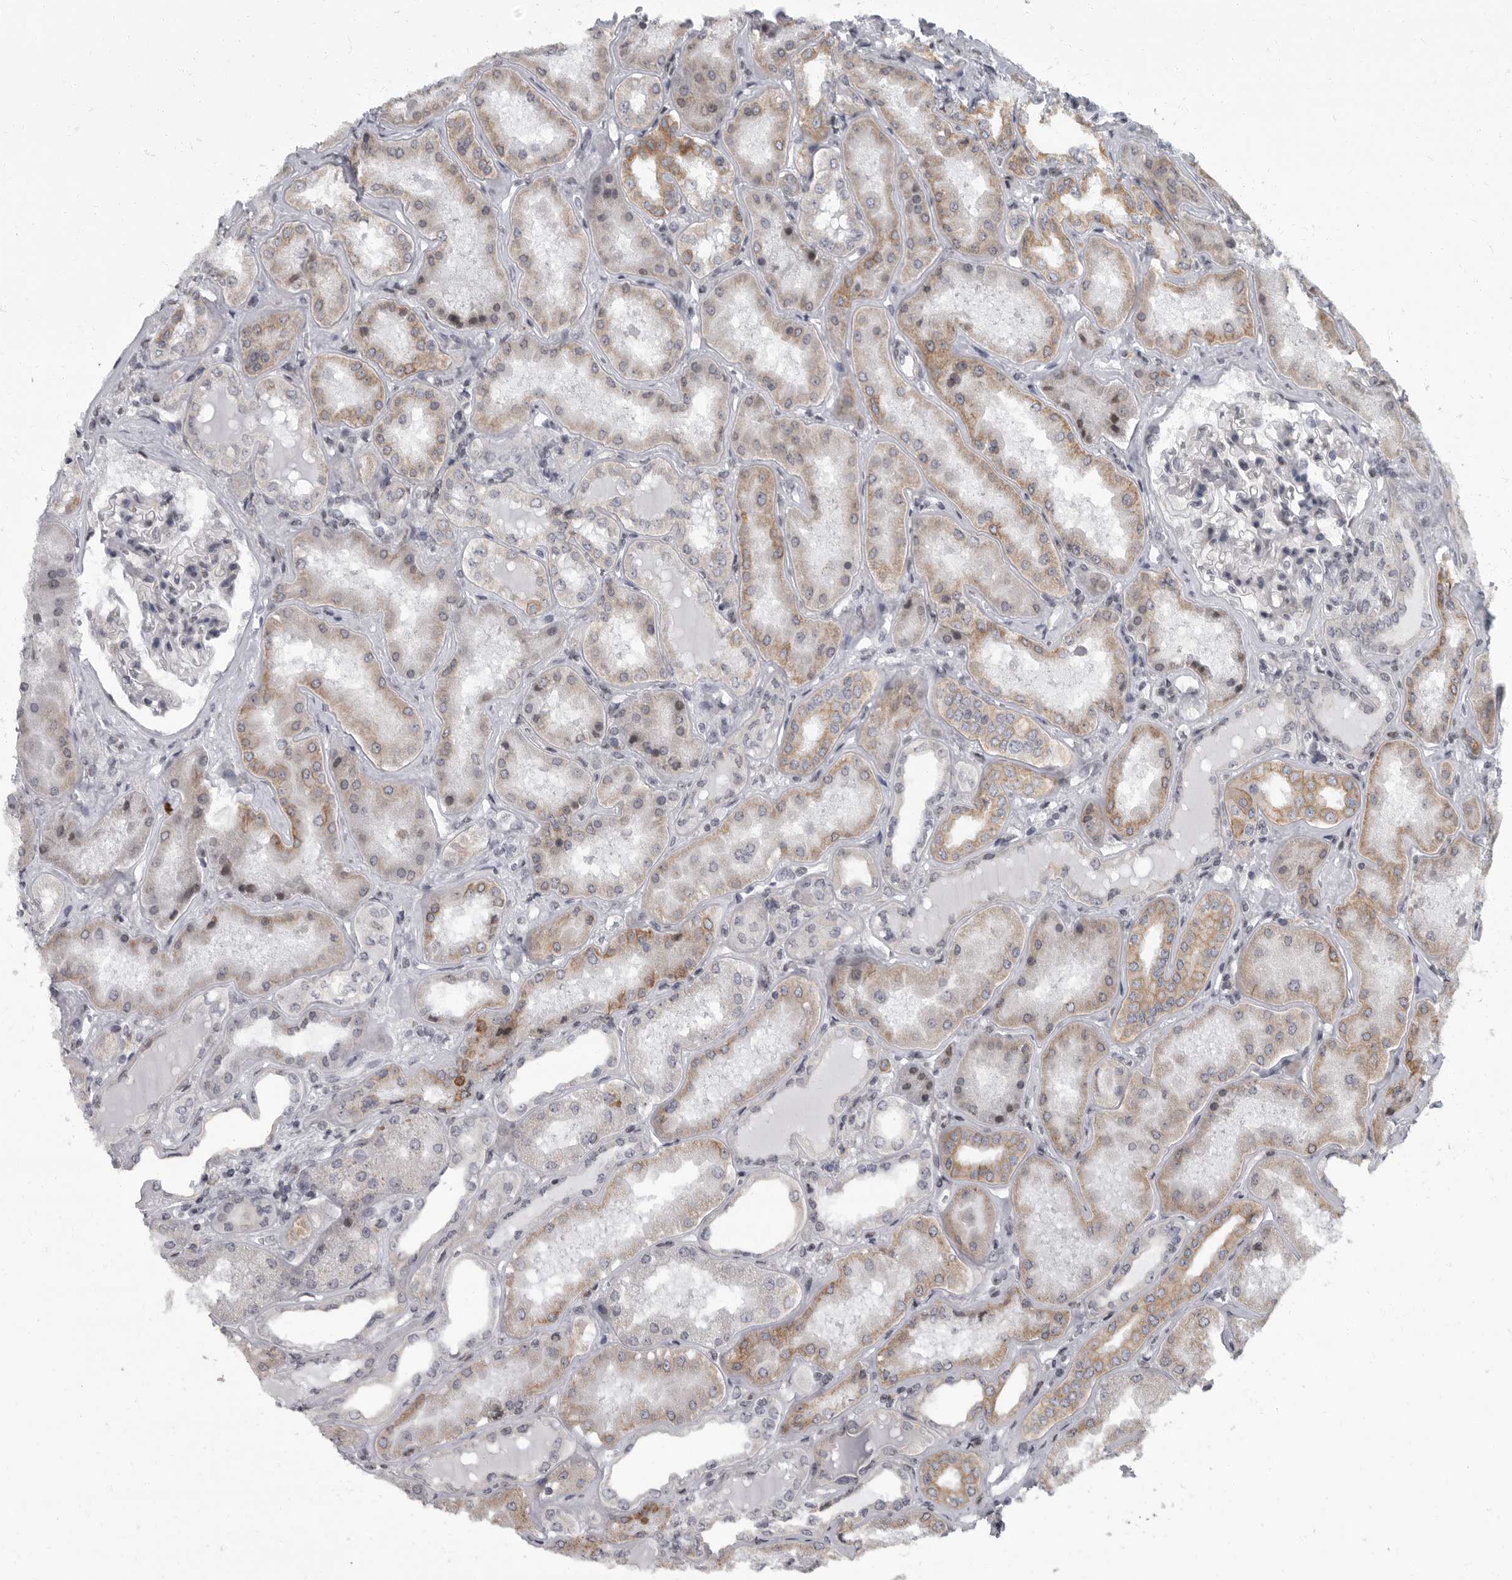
{"staining": {"intensity": "negative", "quantity": "none", "location": "none"}, "tissue": "kidney", "cell_type": "Cells in glomeruli", "image_type": "normal", "snomed": [{"axis": "morphology", "description": "Normal tissue, NOS"}, {"axis": "topography", "description": "Kidney"}], "caption": "An immunohistochemistry photomicrograph of normal kidney is shown. There is no staining in cells in glomeruli of kidney. (DAB (3,3'-diaminobenzidine) immunohistochemistry (IHC), high magnification).", "gene": "EVI5", "patient": {"sex": "female", "age": 56}}